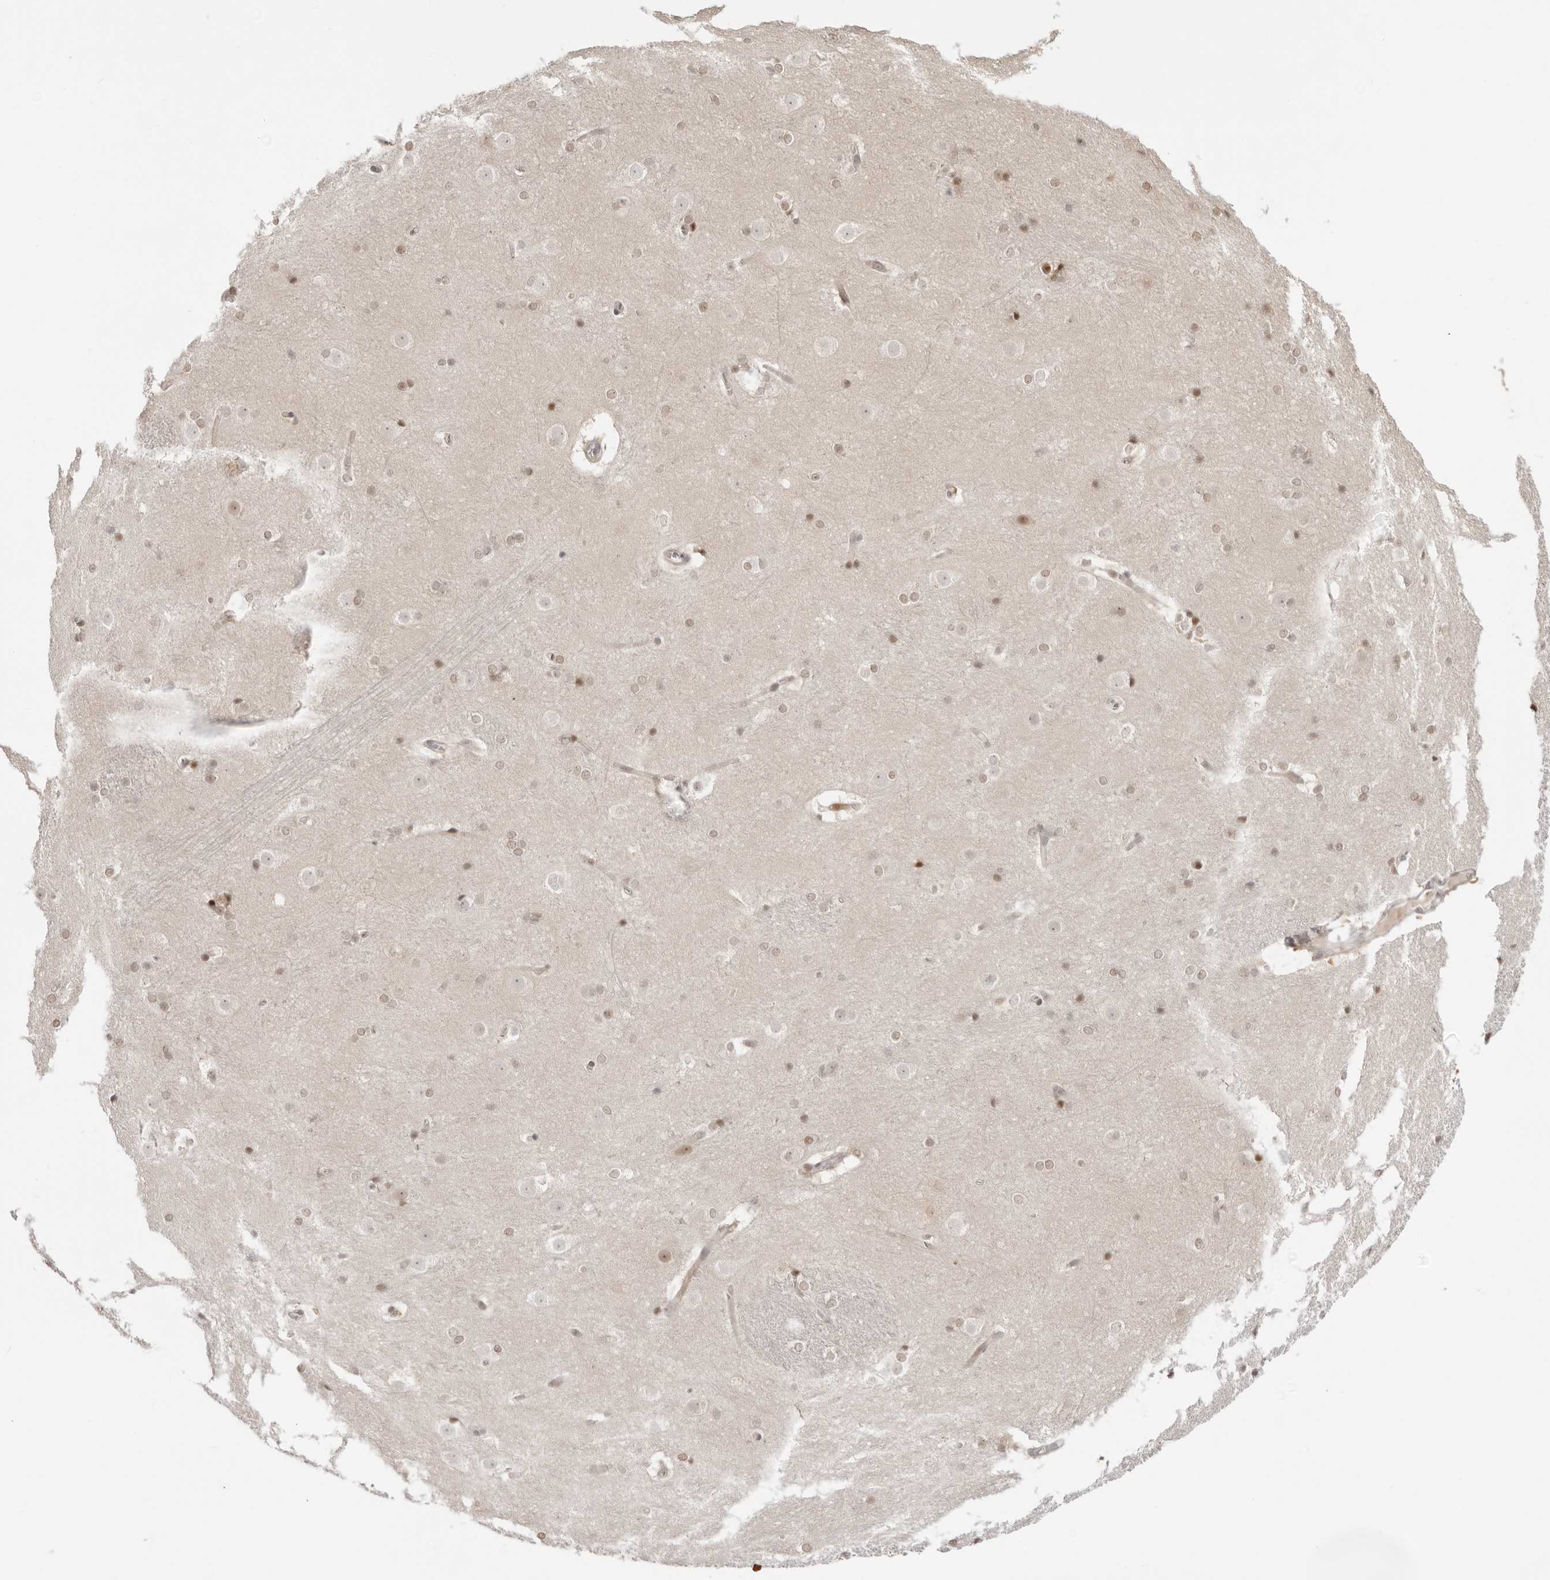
{"staining": {"intensity": "moderate", "quantity": "<25%", "location": "nuclear"}, "tissue": "caudate", "cell_type": "Glial cells", "image_type": "normal", "snomed": [{"axis": "morphology", "description": "Normal tissue, NOS"}, {"axis": "topography", "description": "Lateral ventricle wall"}], "caption": "An immunohistochemistry (IHC) photomicrograph of normal tissue is shown. Protein staining in brown shows moderate nuclear positivity in caudate within glial cells.", "gene": "RNF146", "patient": {"sex": "female", "age": 19}}